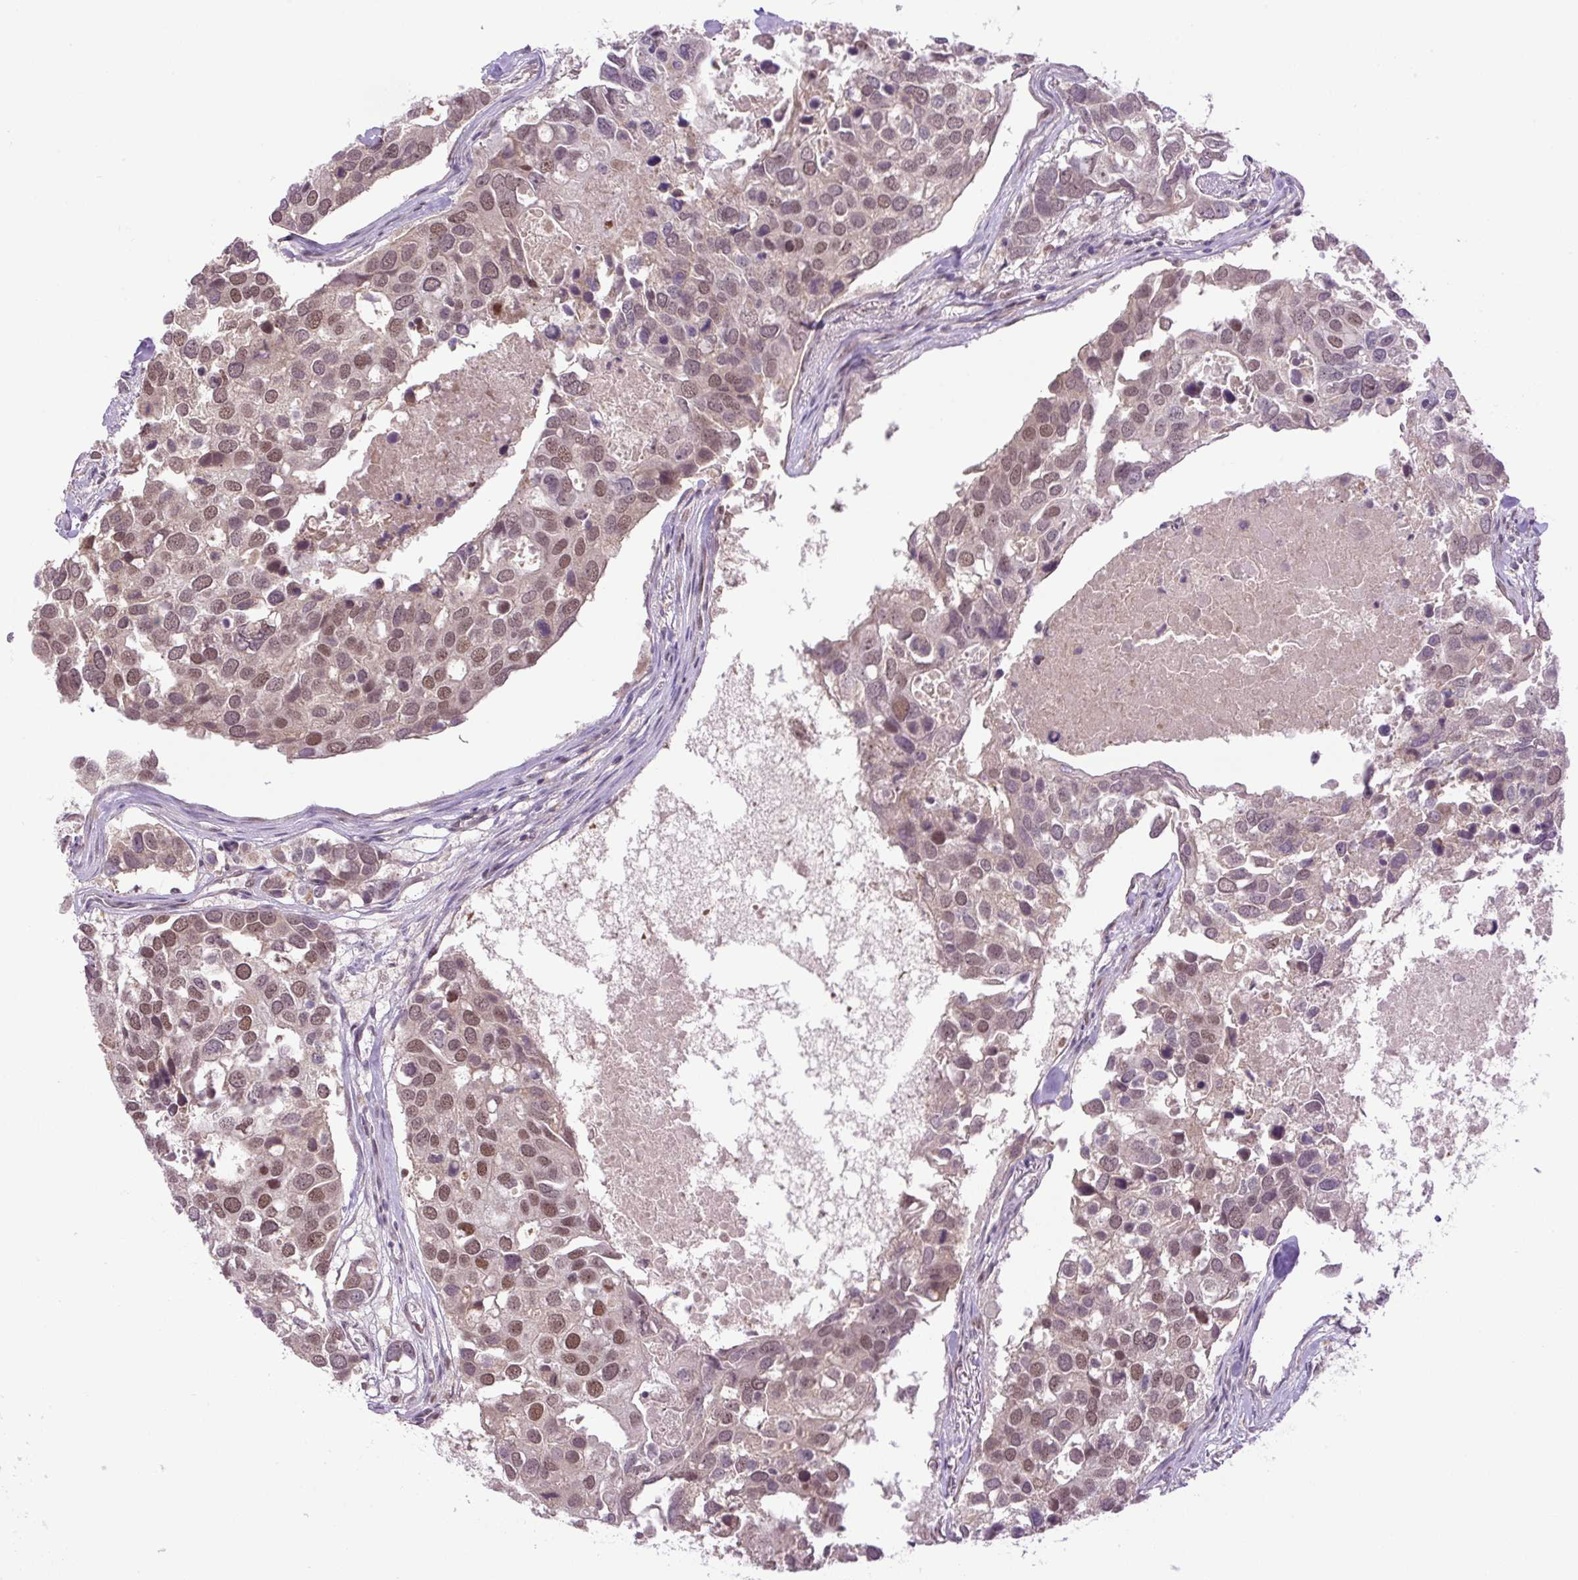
{"staining": {"intensity": "moderate", "quantity": ">75%", "location": "nuclear"}, "tissue": "breast cancer", "cell_type": "Tumor cells", "image_type": "cancer", "snomed": [{"axis": "morphology", "description": "Duct carcinoma"}, {"axis": "topography", "description": "Breast"}], "caption": "Immunohistochemistry (DAB) staining of human invasive ductal carcinoma (breast) shows moderate nuclear protein staining in approximately >75% of tumor cells.", "gene": "KPNA1", "patient": {"sex": "female", "age": 83}}